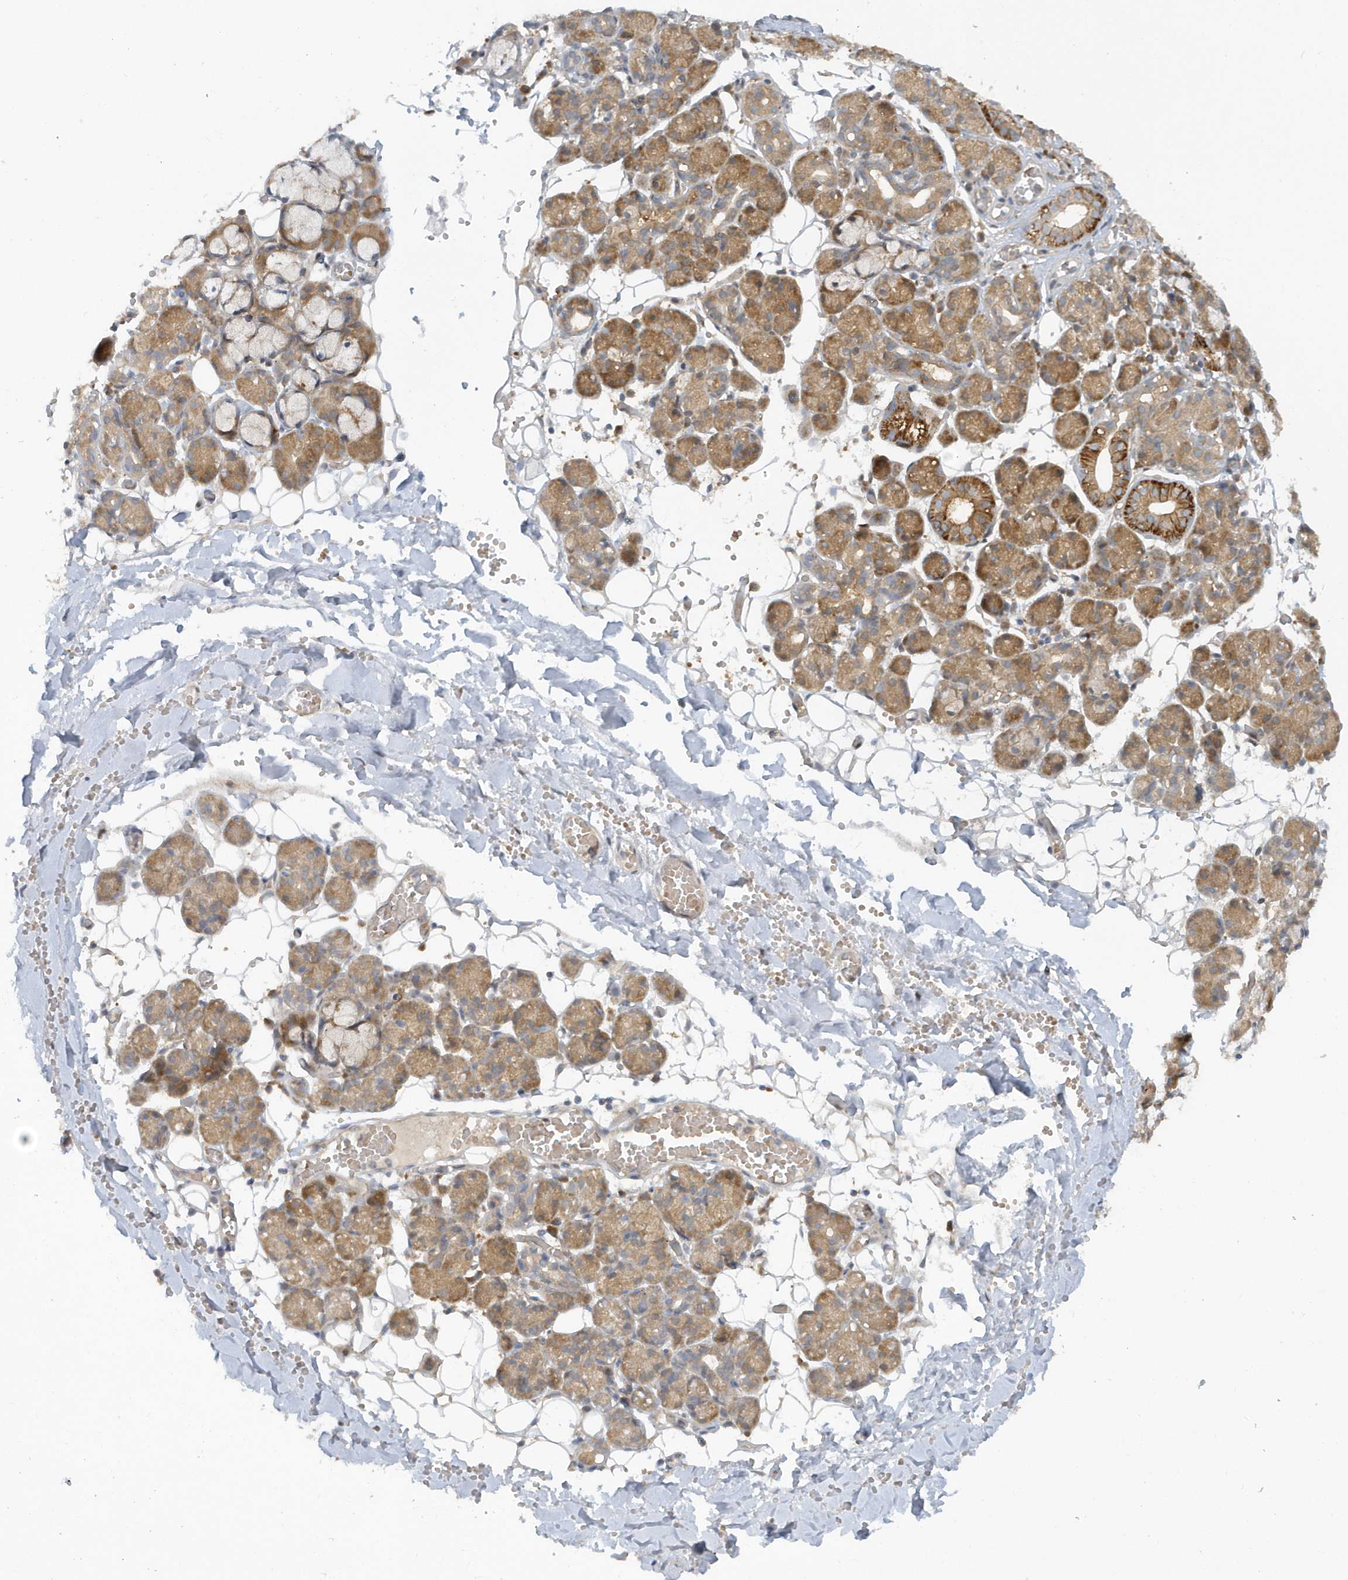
{"staining": {"intensity": "strong", "quantity": "25%-75%", "location": "cytoplasmic/membranous"}, "tissue": "salivary gland", "cell_type": "Glandular cells", "image_type": "normal", "snomed": [{"axis": "morphology", "description": "Normal tissue, NOS"}, {"axis": "topography", "description": "Salivary gland"}], "caption": "About 25%-75% of glandular cells in benign human salivary gland show strong cytoplasmic/membranous protein expression as visualized by brown immunohistochemical staining.", "gene": "ATG4A", "patient": {"sex": "male", "age": 63}}